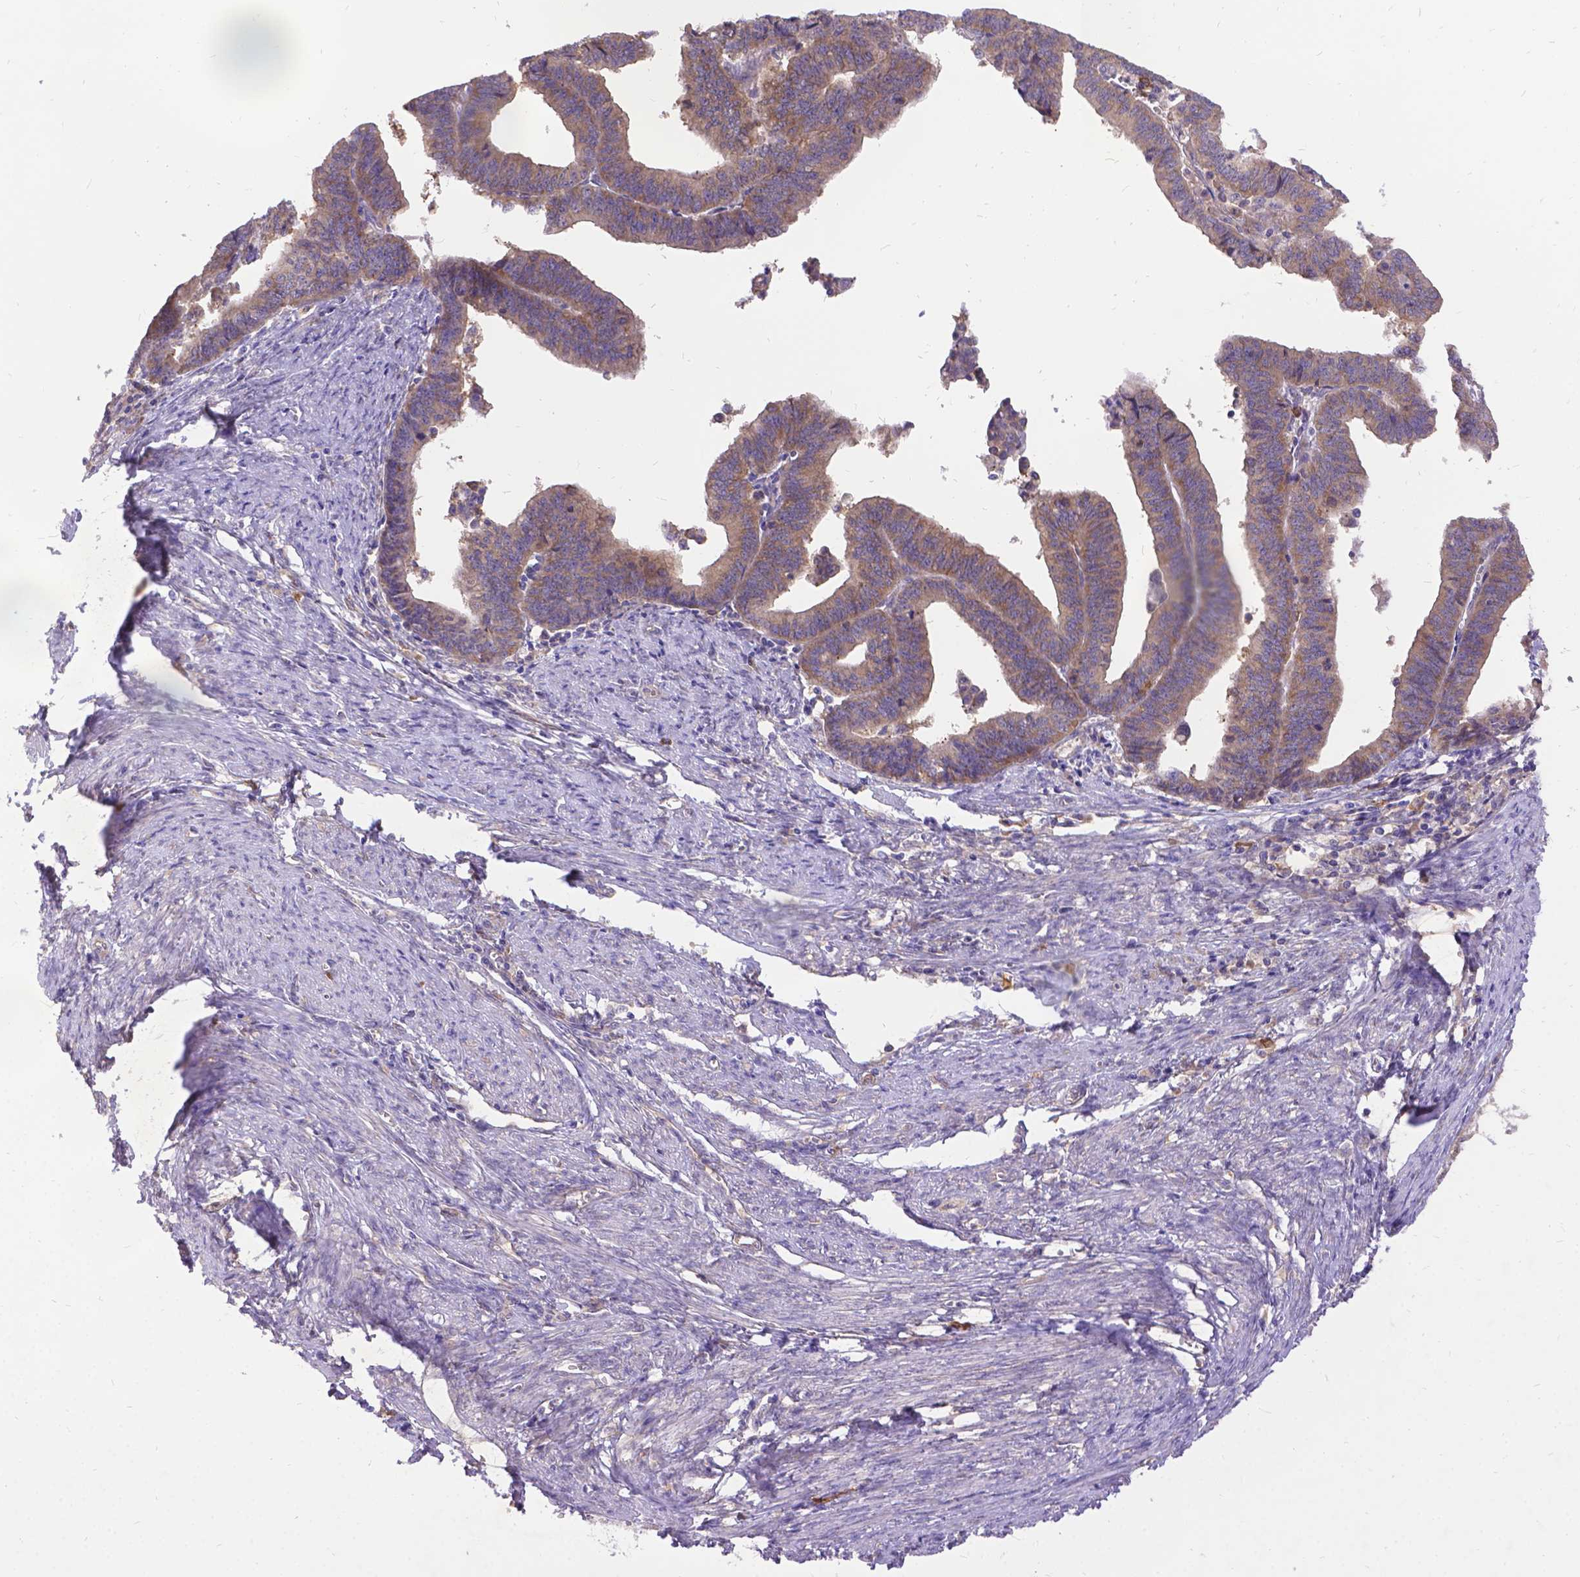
{"staining": {"intensity": "weak", "quantity": ">75%", "location": "cytoplasmic/membranous"}, "tissue": "endometrial cancer", "cell_type": "Tumor cells", "image_type": "cancer", "snomed": [{"axis": "morphology", "description": "Adenocarcinoma, NOS"}, {"axis": "topography", "description": "Endometrium"}], "caption": "Protein expression analysis of human adenocarcinoma (endometrial) reveals weak cytoplasmic/membranous expression in approximately >75% of tumor cells.", "gene": "DENND6A", "patient": {"sex": "female", "age": 65}}